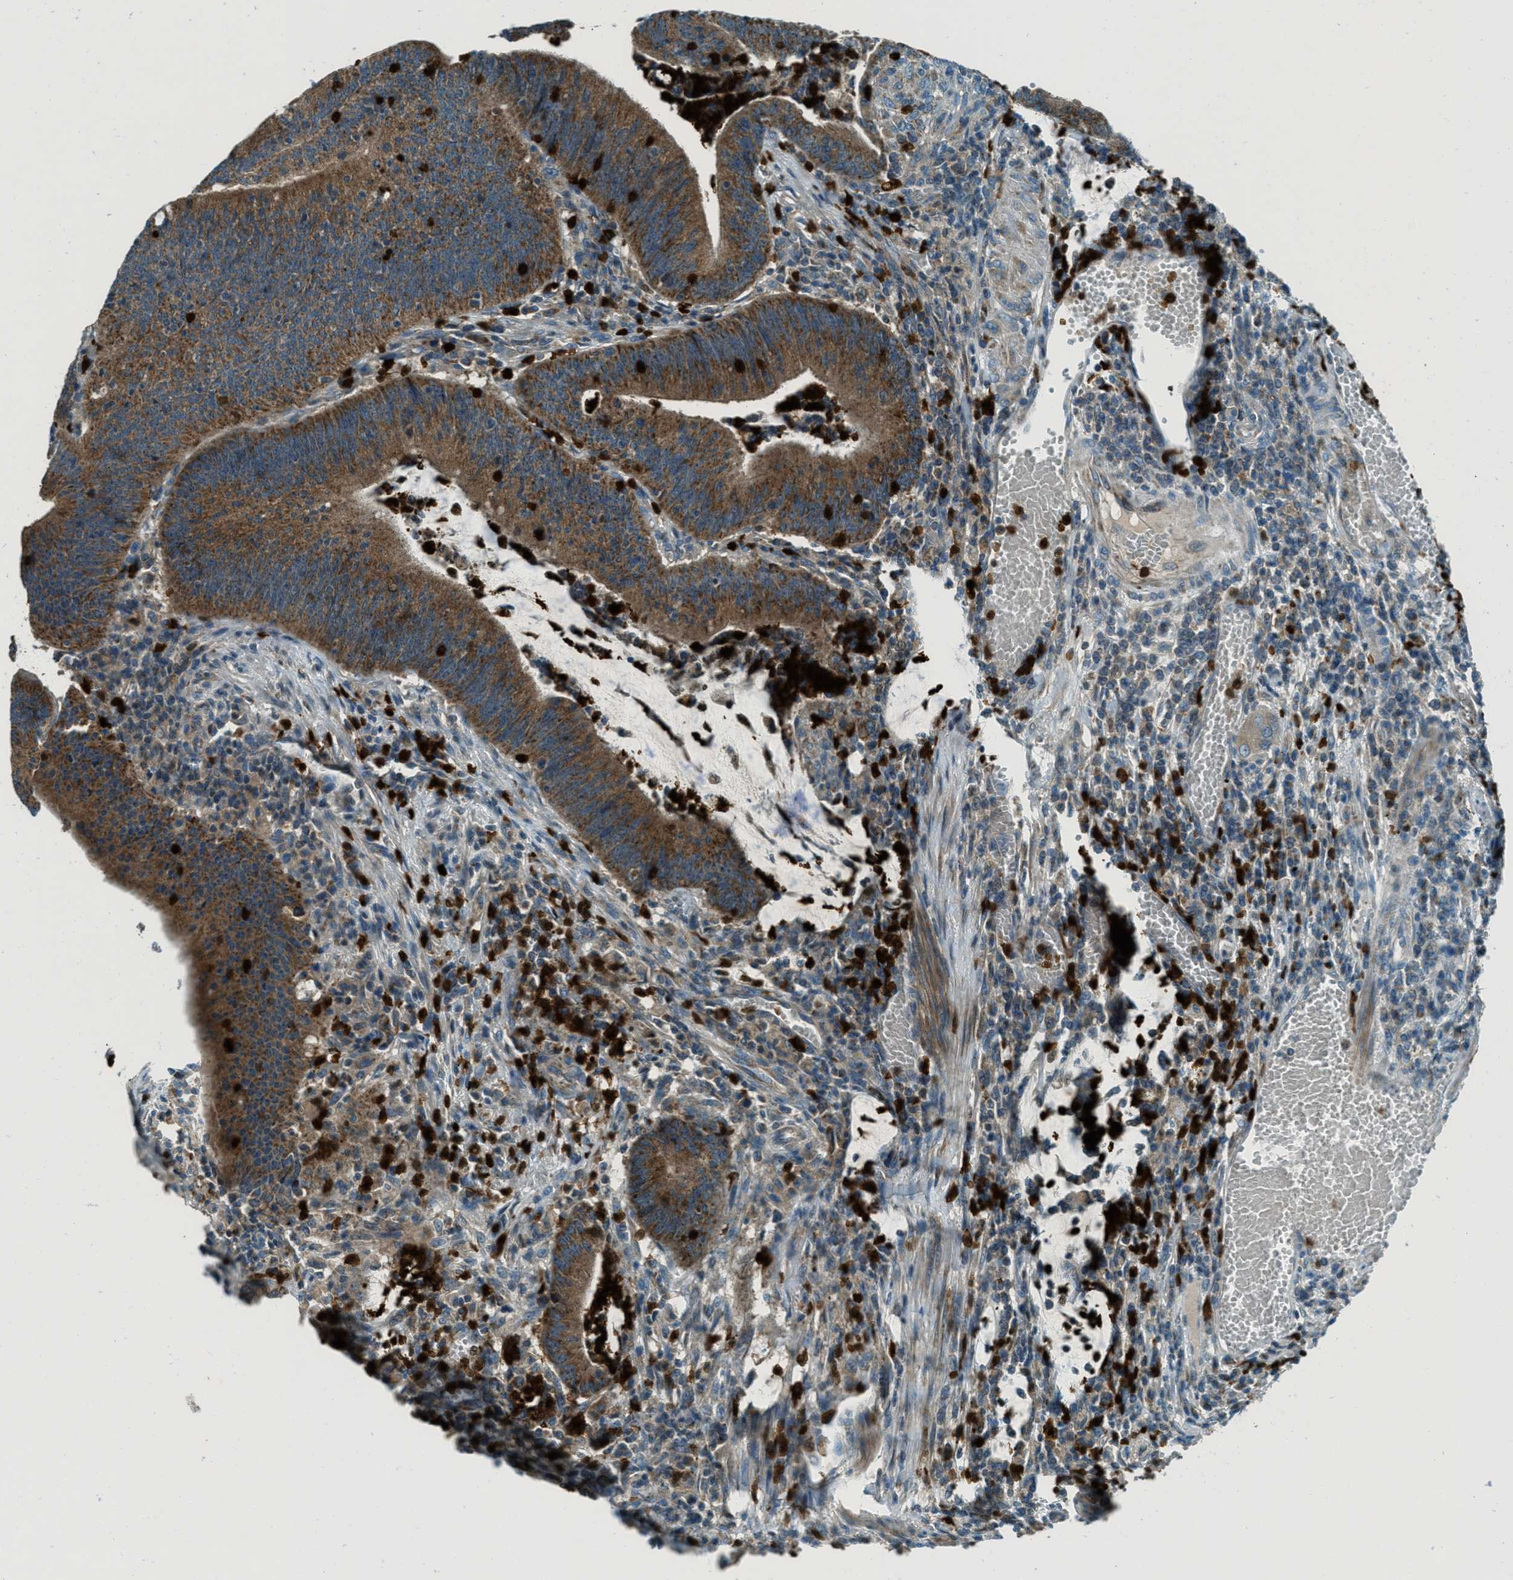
{"staining": {"intensity": "strong", "quantity": ">75%", "location": "cytoplasmic/membranous"}, "tissue": "colorectal cancer", "cell_type": "Tumor cells", "image_type": "cancer", "snomed": [{"axis": "morphology", "description": "Normal tissue, NOS"}, {"axis": "morphology", "description": "Adenocarcinoma, NOS"}, {"axis": "topography", "description": "Rectum"}], "caption": "This is an image of immunohistochemistry (IHC) staining of colorectal adenocarcinoma, which shows strong positivity in the cytoplasmic/membranous of tumor cells.", "gene": "FAR1", "patient": {"sex": "female", "age": 66}}